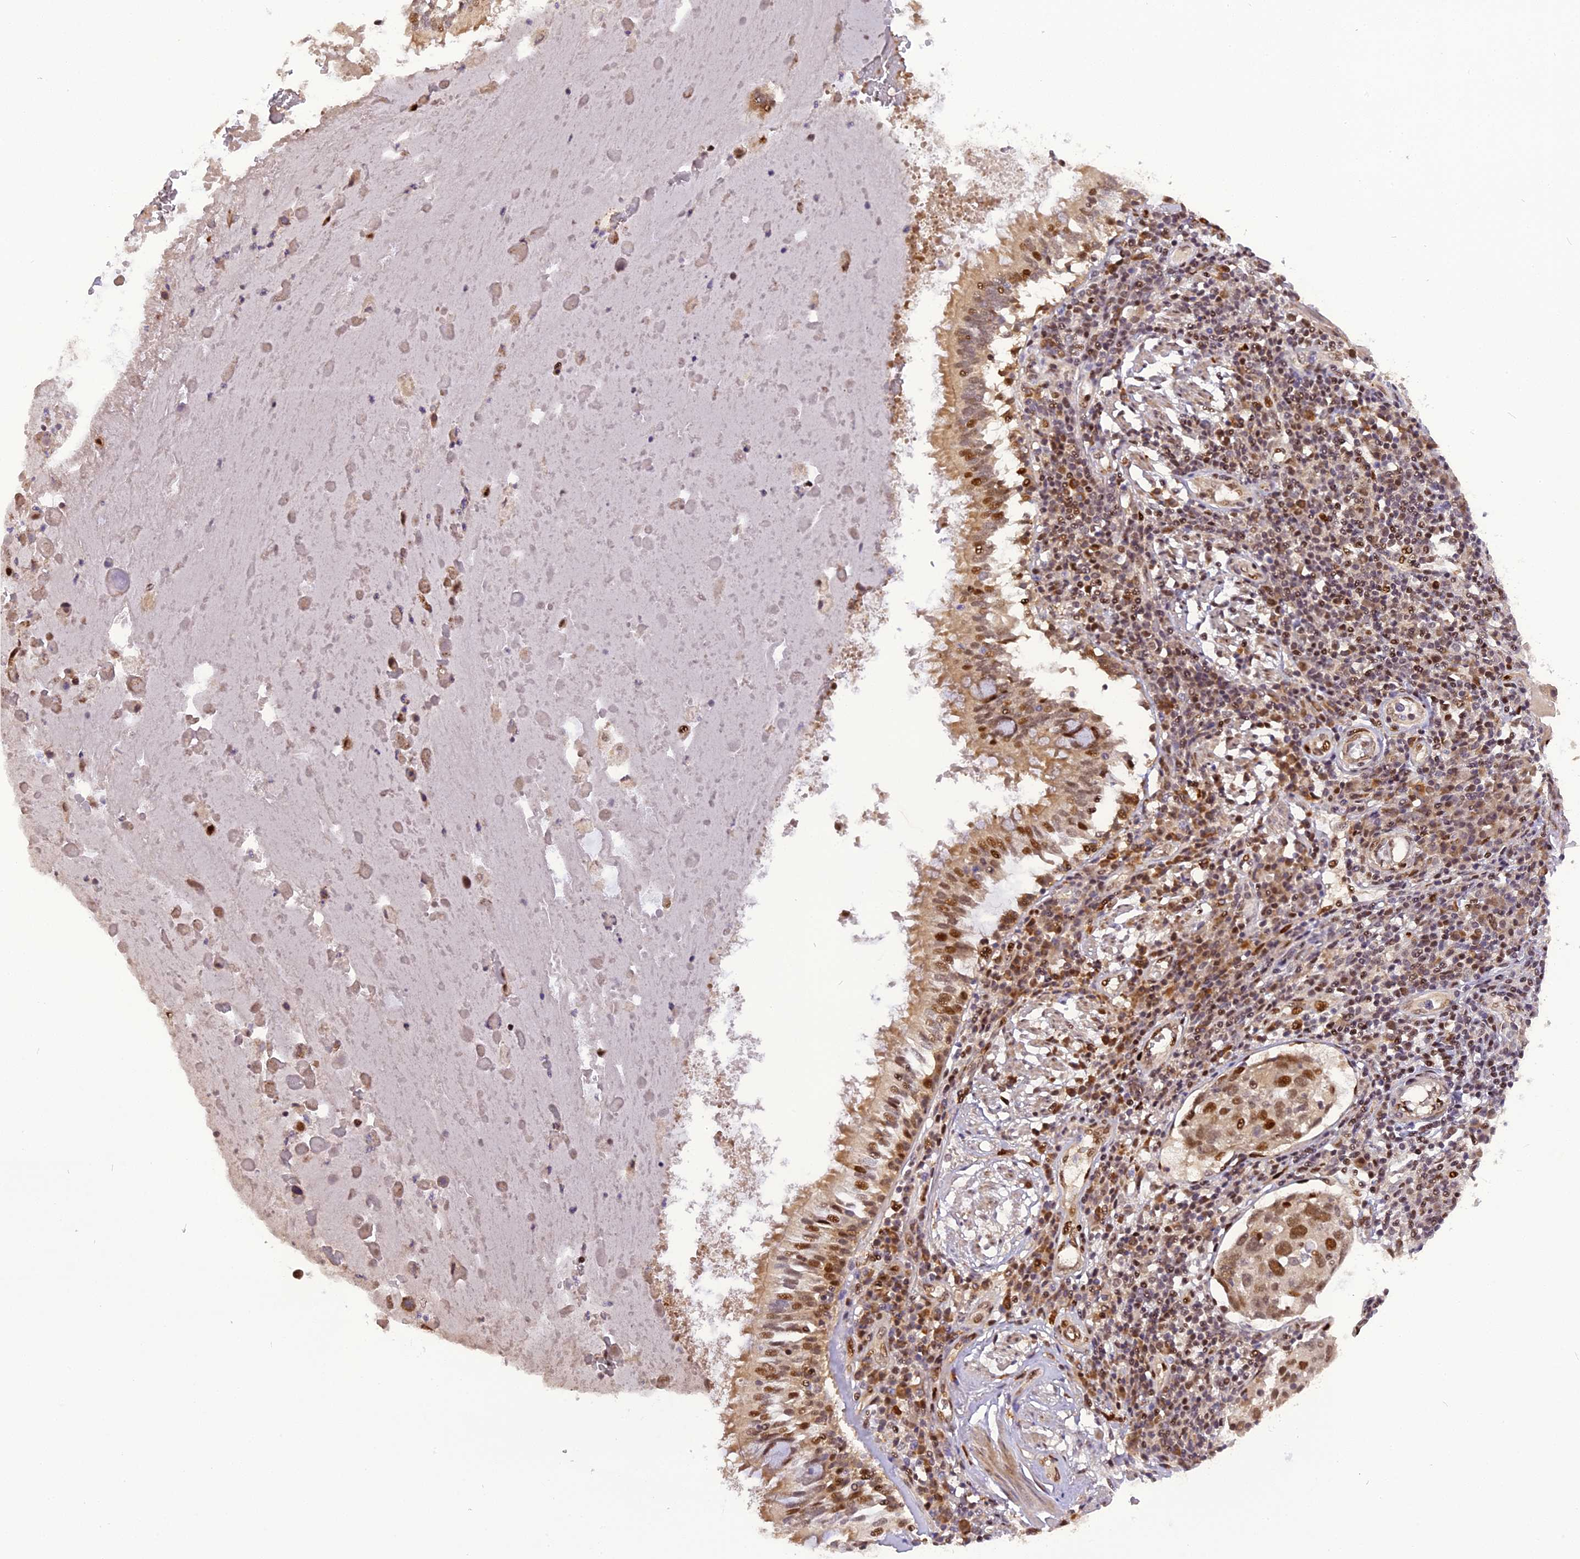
{"staining": {"intensity": "moderate", "quantity": ">75%", "location": "nuclear"}, "tissue": "lung cancer", "cell_type": "Tumor cells", "image_type": "cancer", "snomed": [{"axis": "morphology", "description": "Squamous cell carcinoma, NOS"}, {"axis": "topography", "description": "Lung"}], "caption": "The immunohistochemical stain labels moderate nuclear staining in tumor cells of lung squamous cell carcinoma tissue.", "gene": "MICALL1", "patient": {"sex": "male", "age": 65}}